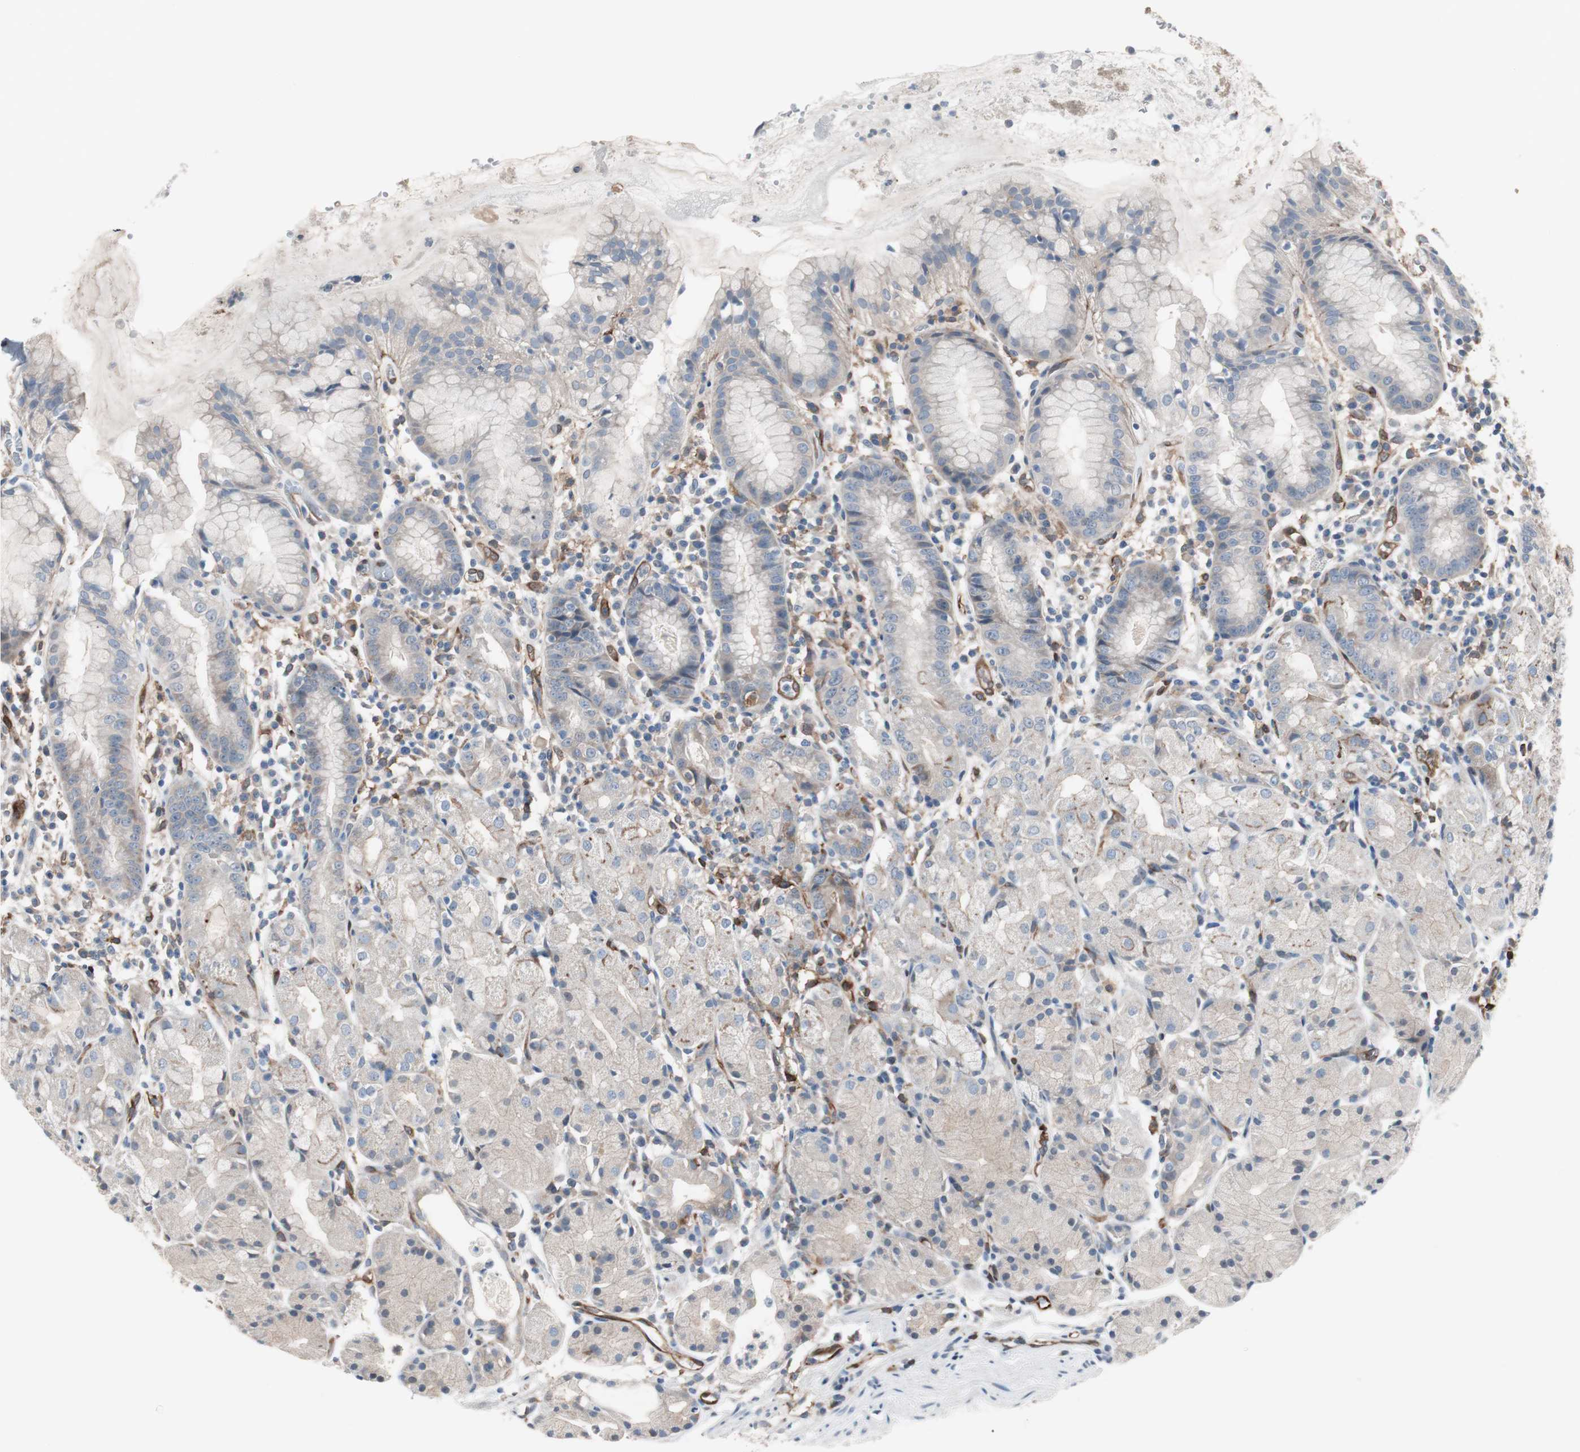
{"staining": {"intensity": "moderate", "quantity": "25%-75%", "location": "cytoplasmic/membranous"}, "tissue": "stomach", "cell_type": "Glandular cells", "image_type": "normal", "snomed": [{"axis": "morphology", "description": "Normal tissue, NOS"}, {"axis": "topography", "description": "Stomach"}, {"axis": "topography", "description": "Stomach, lower"}], "caption": "About 25%-75% of glandular cells in normal stomach display moderate cytoplasmic/membranous protein positivity as visualized by brown immunohistochemical staining.", "gene": "SWAP70", "patient": {"sex": "female", "age": 75}}